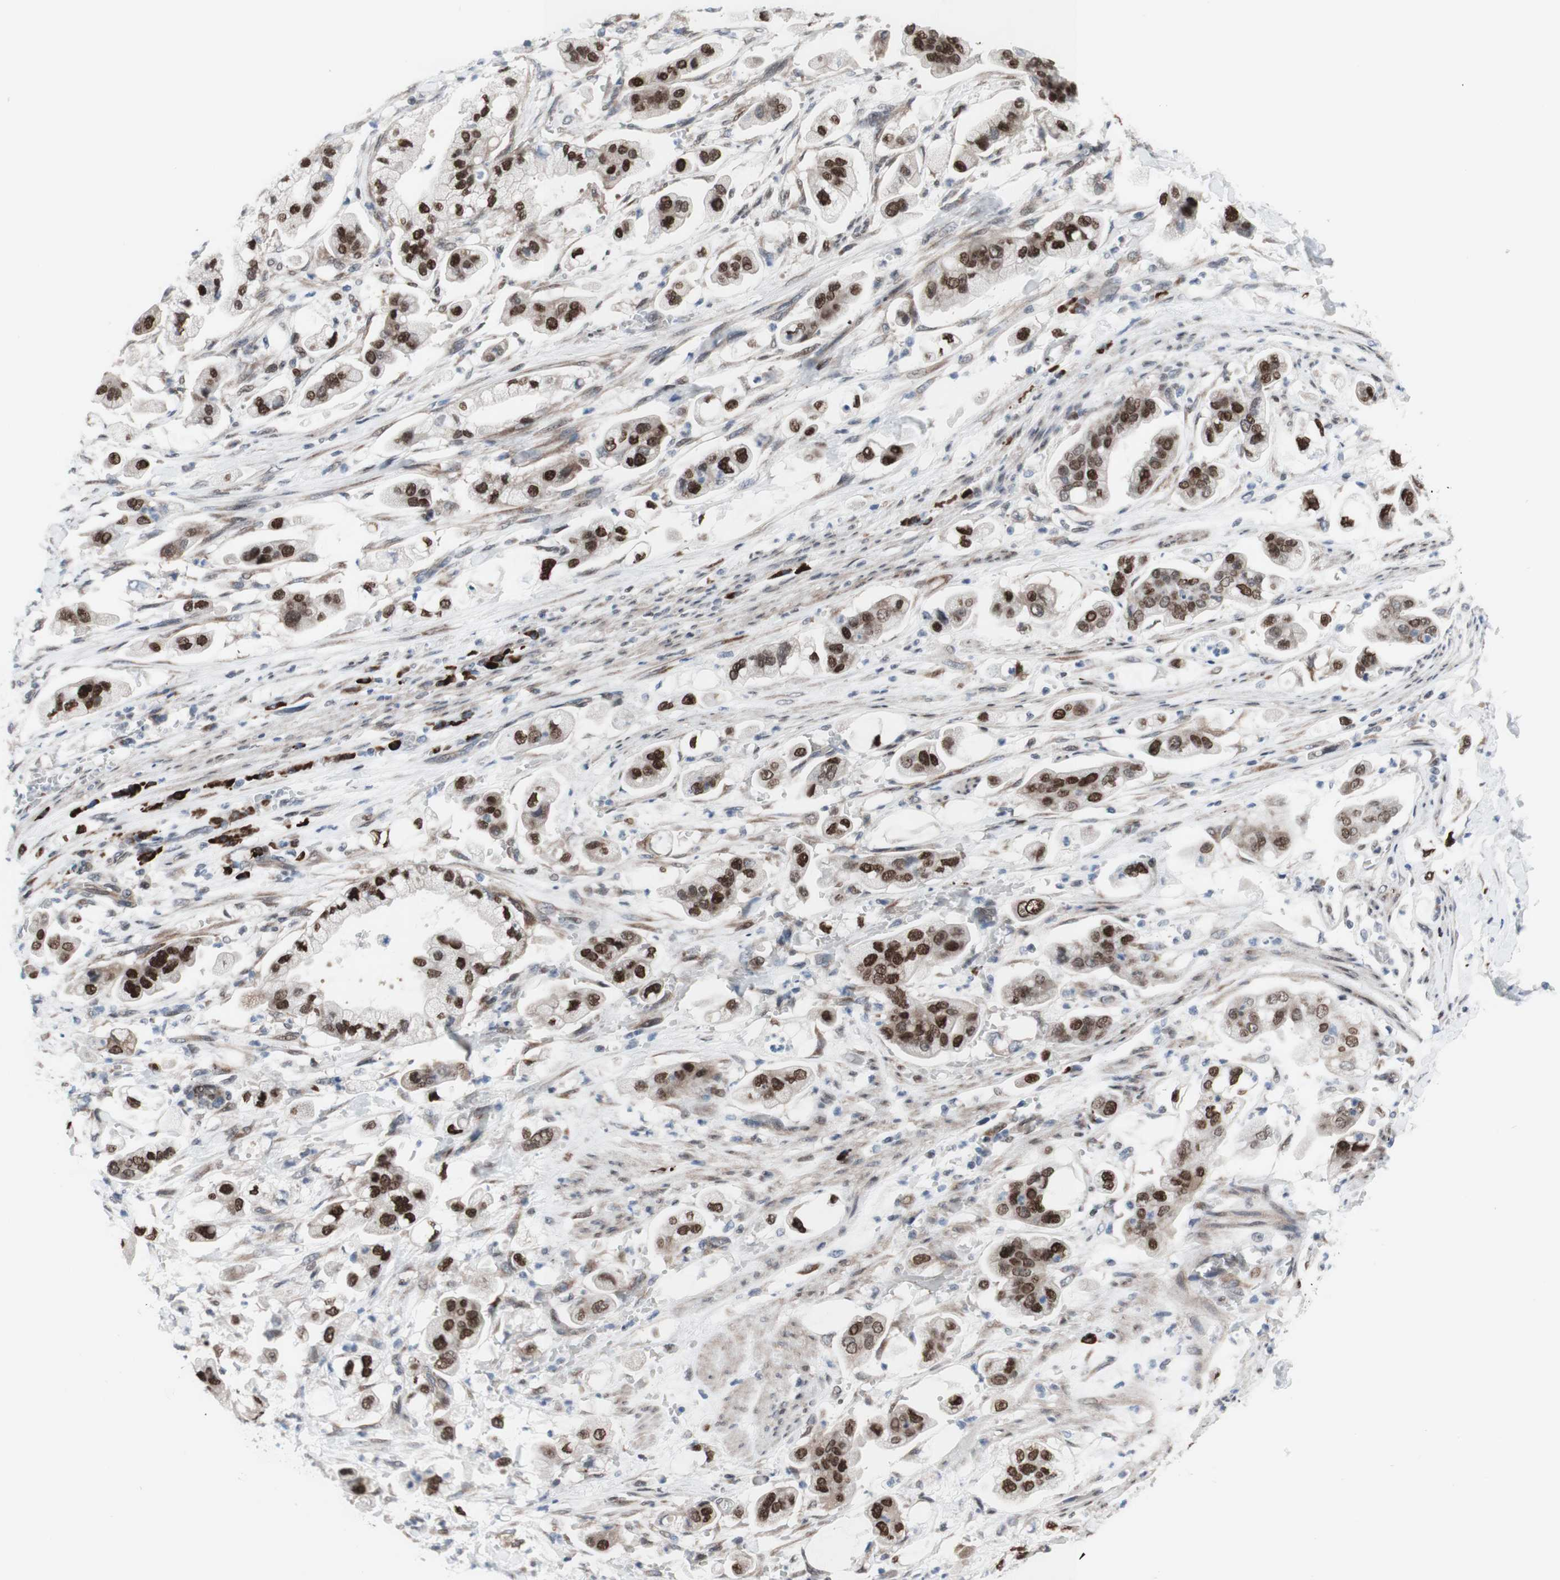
{"staining": {"intensity": "moderate", "quantity": "25%-75%", "location": "nuclear"}, "tissue": "stomach cancer", "cell_type": "Tumor cells", "image_type": "cancer", "snomed": [{"axis": "morphology", "description": "Adenocarcinoma, NOS"}, {"axis": "topography", "description": "Stomach"}], "caption": "Stomach adenocarcinoma stained with a protein marker reveals moderate staining in tumor cells.", "gene": "PHTF2", "patient": {"sex": "male", "age": 62}}